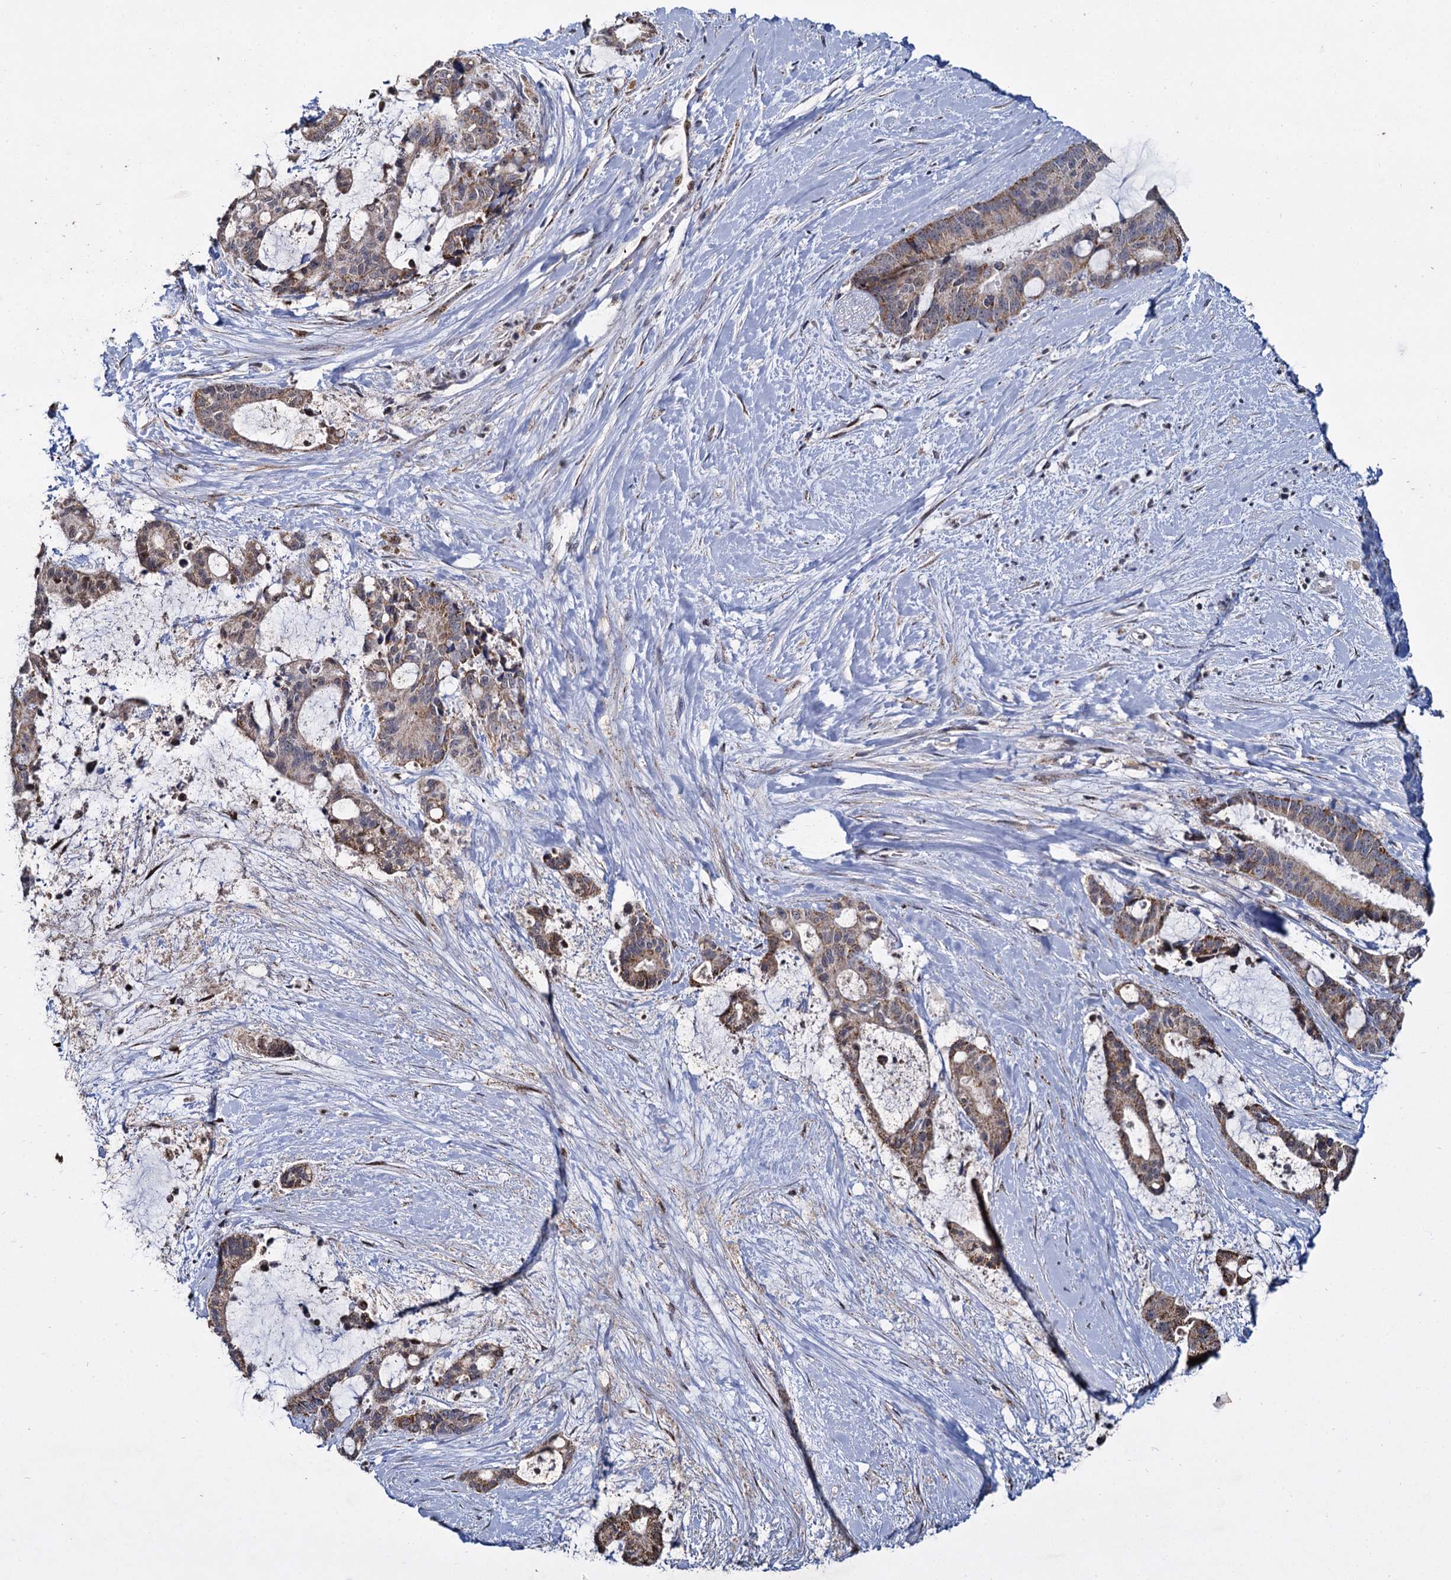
{"staining": {"intensity": "moderate", "quantity": ">75%", "location": "cytoplasmic/membranous"}, "tissue": "liver cancer", "cell_type": "Tumor cells", "image_type": "cancer", "snomed": [{"axis": "morphology", "description": "Normal tissue, NOS"}, {"axis": "morphology", "description": "Cholangiocarcinoma"}, {"axis": "topography", "description": "Liver"}, {"axis": "topography", "description": "Peripheral nerve tissue"}], "caption": "Immunohistochemical staining of liver cholangiocarcinoma exhibits moderate cytoplasmic/membranous protein expression in about >75% of tumor cells.", "gene": "RPUSD4", "patient": {"sex": "female", "age": 73}}